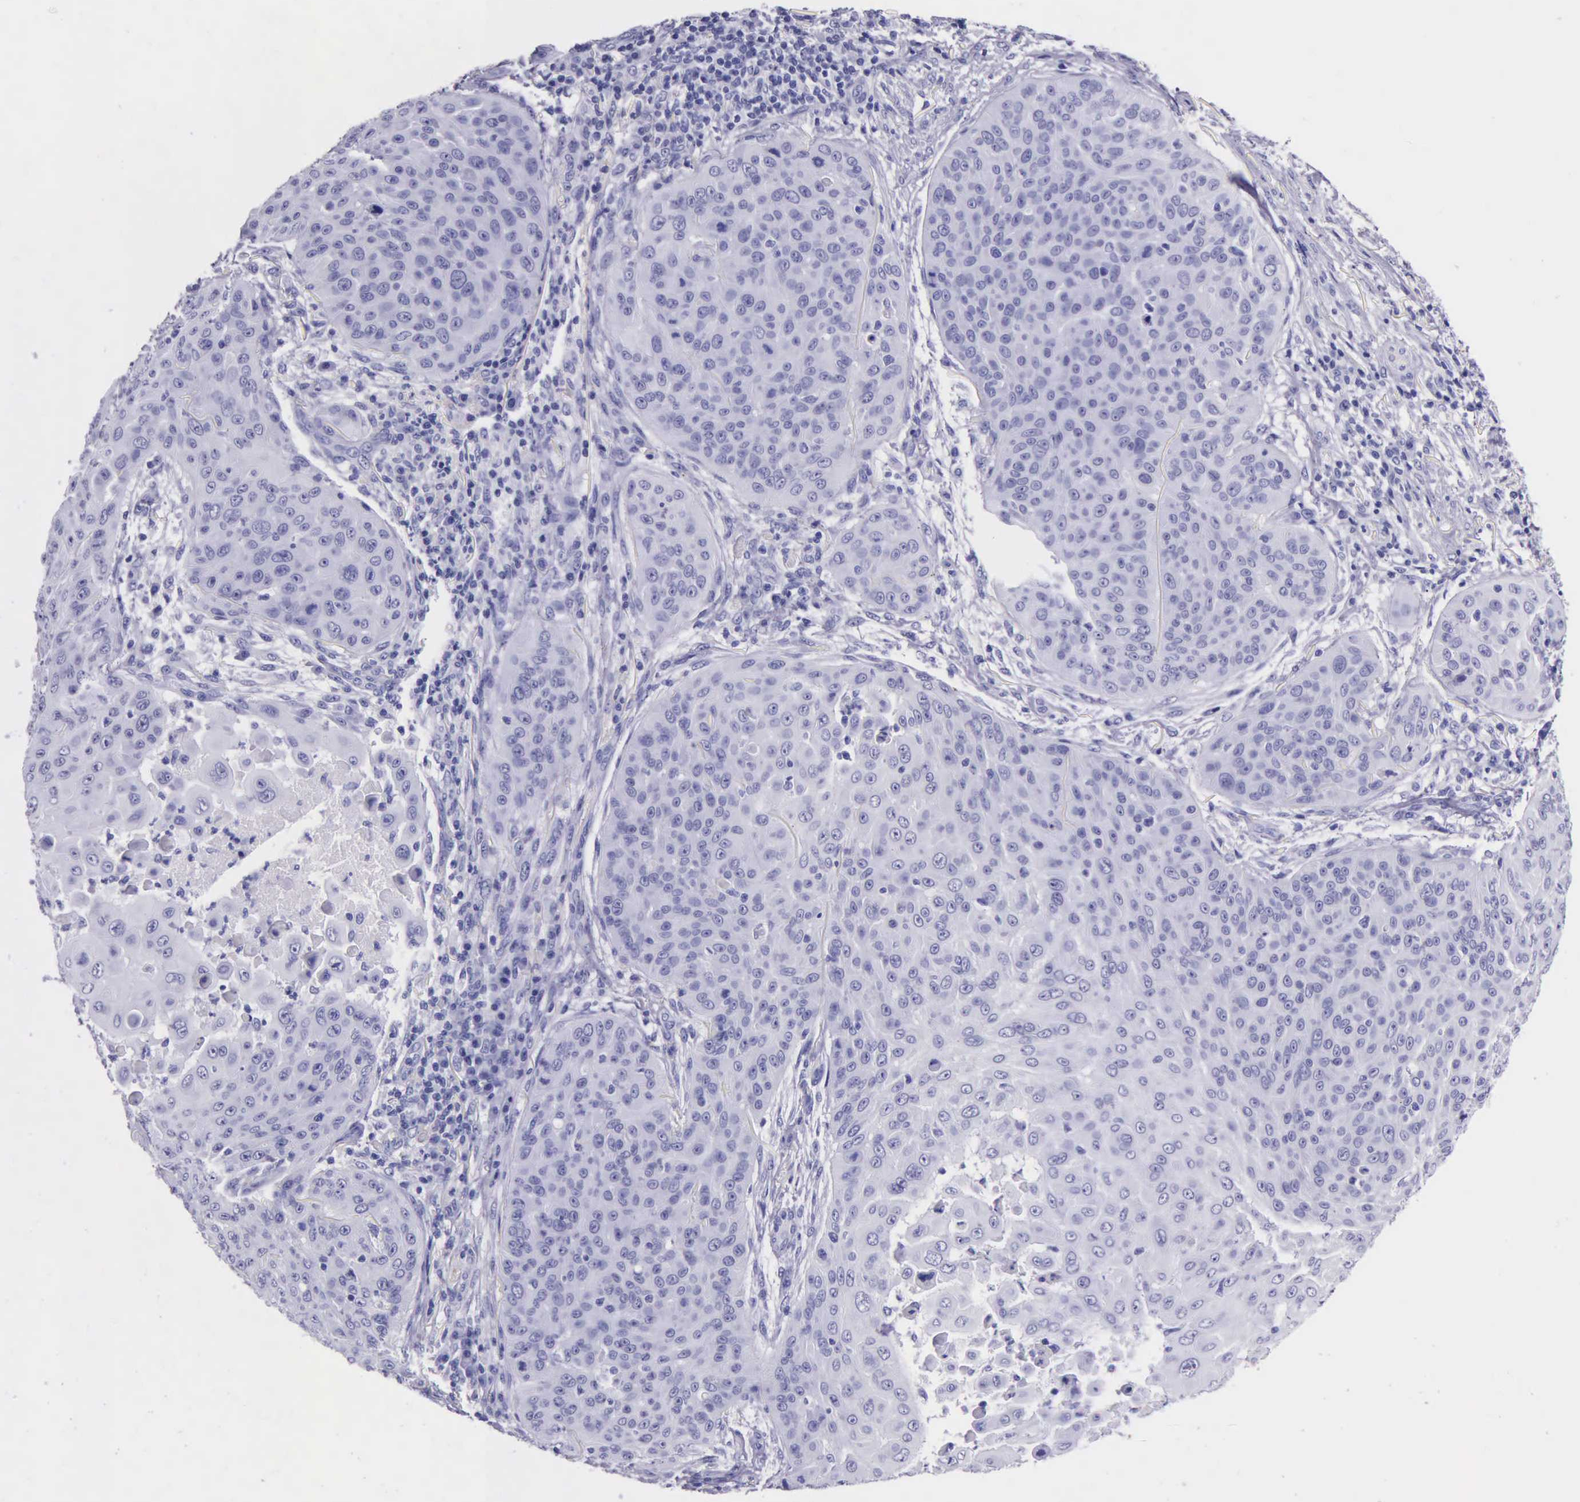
{"staining": {"intensity": "negative", "quantity": "none", "location": "none"}, "tissue": "skin cancer", "cell_type": "Tumor cells", "image_type": "cancer", "snomed": [{"axis": "morphology", "description": "Squamous cell carcinoma, NOS"}, {"axis": "topography", "description": "Skin"}], "caption": "Tumor cells are negative for protein expression in human skin cancer (squamous cell carcinoma).", "gene": "KLK3", "patient": {"sex": "male", "age": 82}}